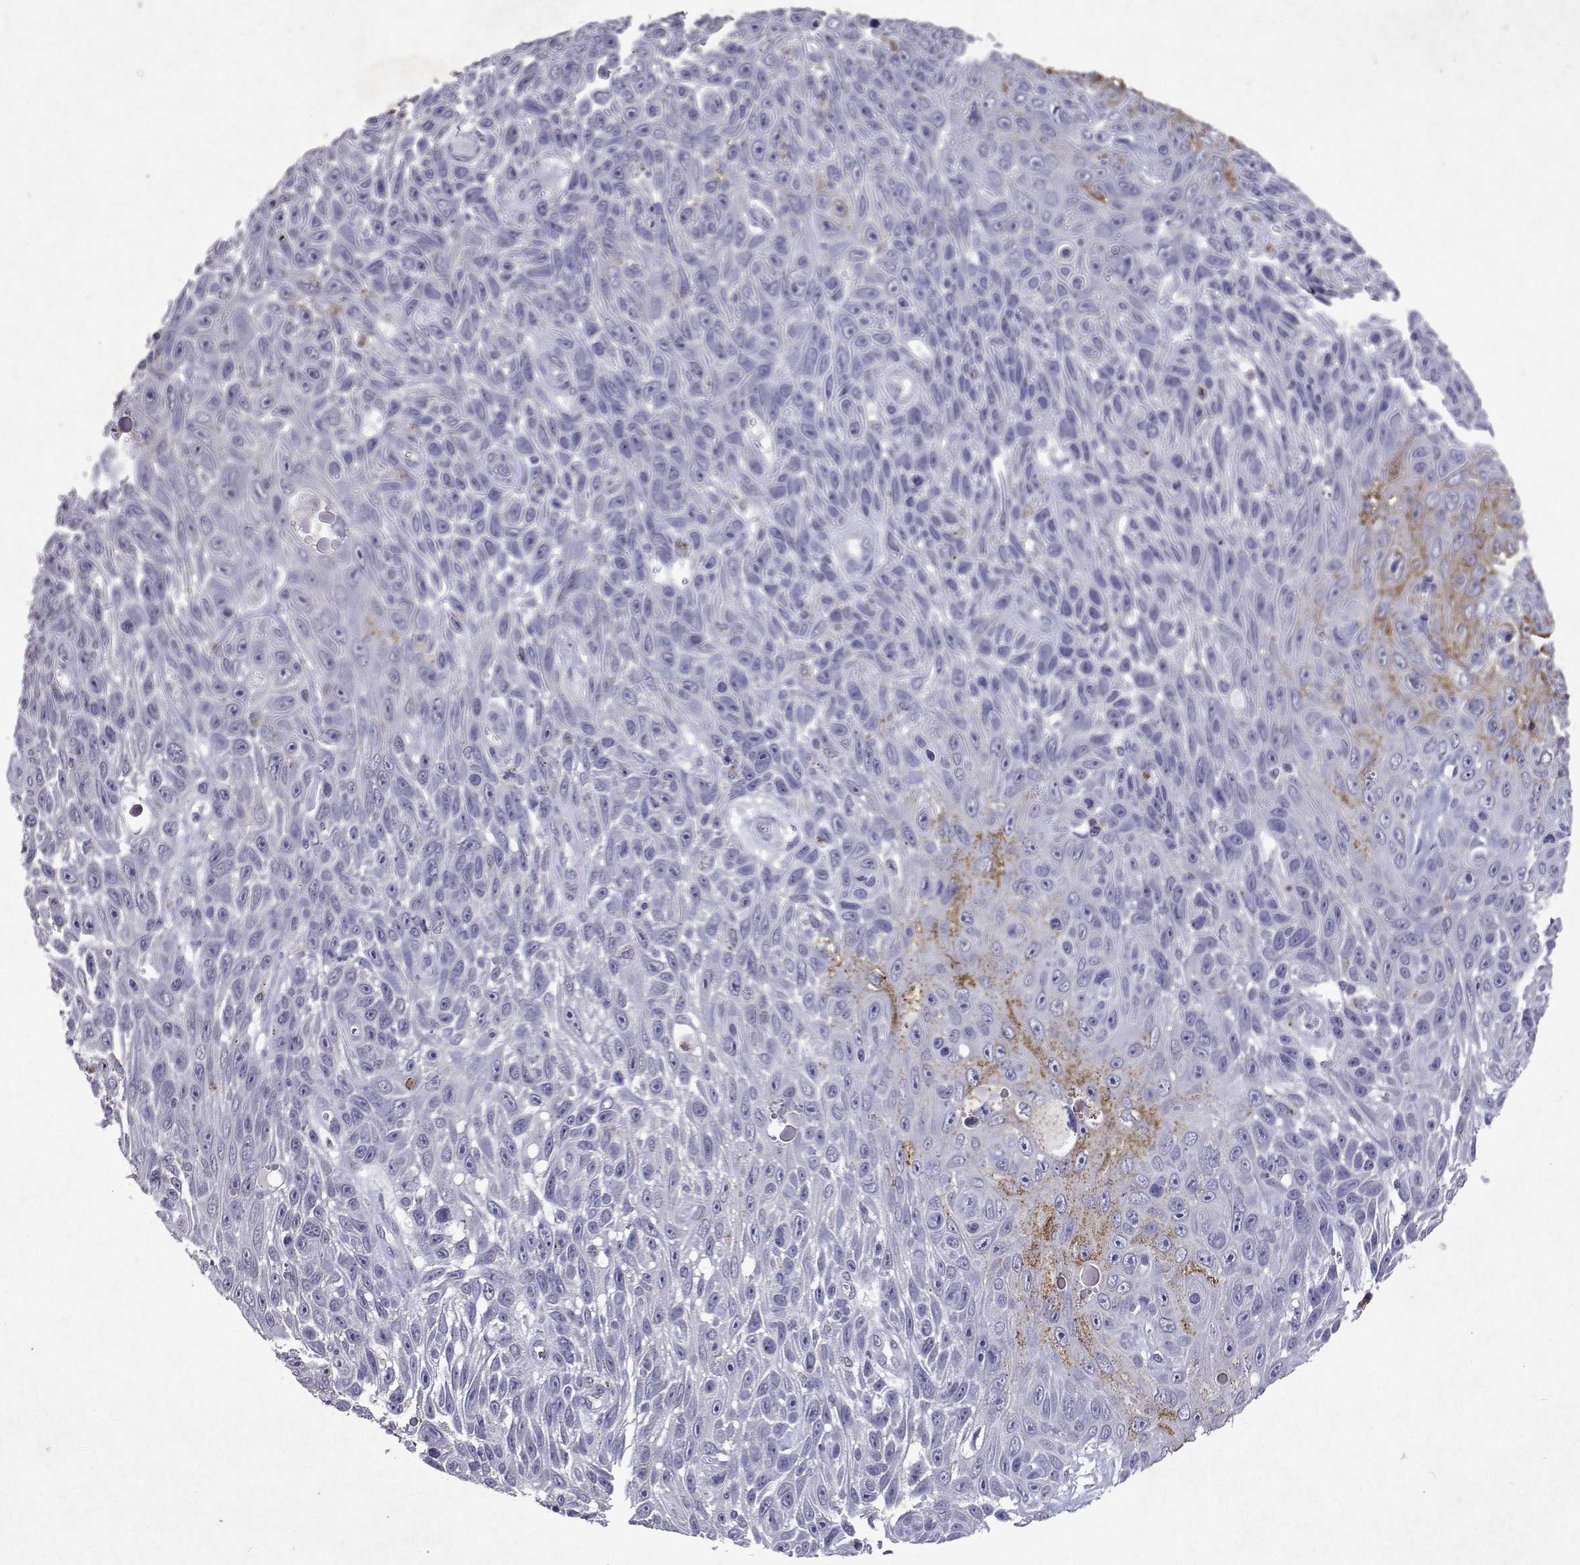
{"staining": {"intensity": "moderate", "quantity": "<25%", "location": "cytoplasmic/membranous"}, "tissue": "skin cancer", "cell_type": "Tumor cells", "image_type": "cancer", "snomed": [{"axis": "morphology", "description": "Squamous cell carcinoma, NOS"}, {"axis": "topography", "description": "Skin"}], "caption": "Protein staining of skin squamous cell carcinoma tissue displays moderate cytoplasmic/membranous expression in approximately <25% of tumor cells.", "gene": "DUSP28", "patient": {"sex": "male", "age": 82}}